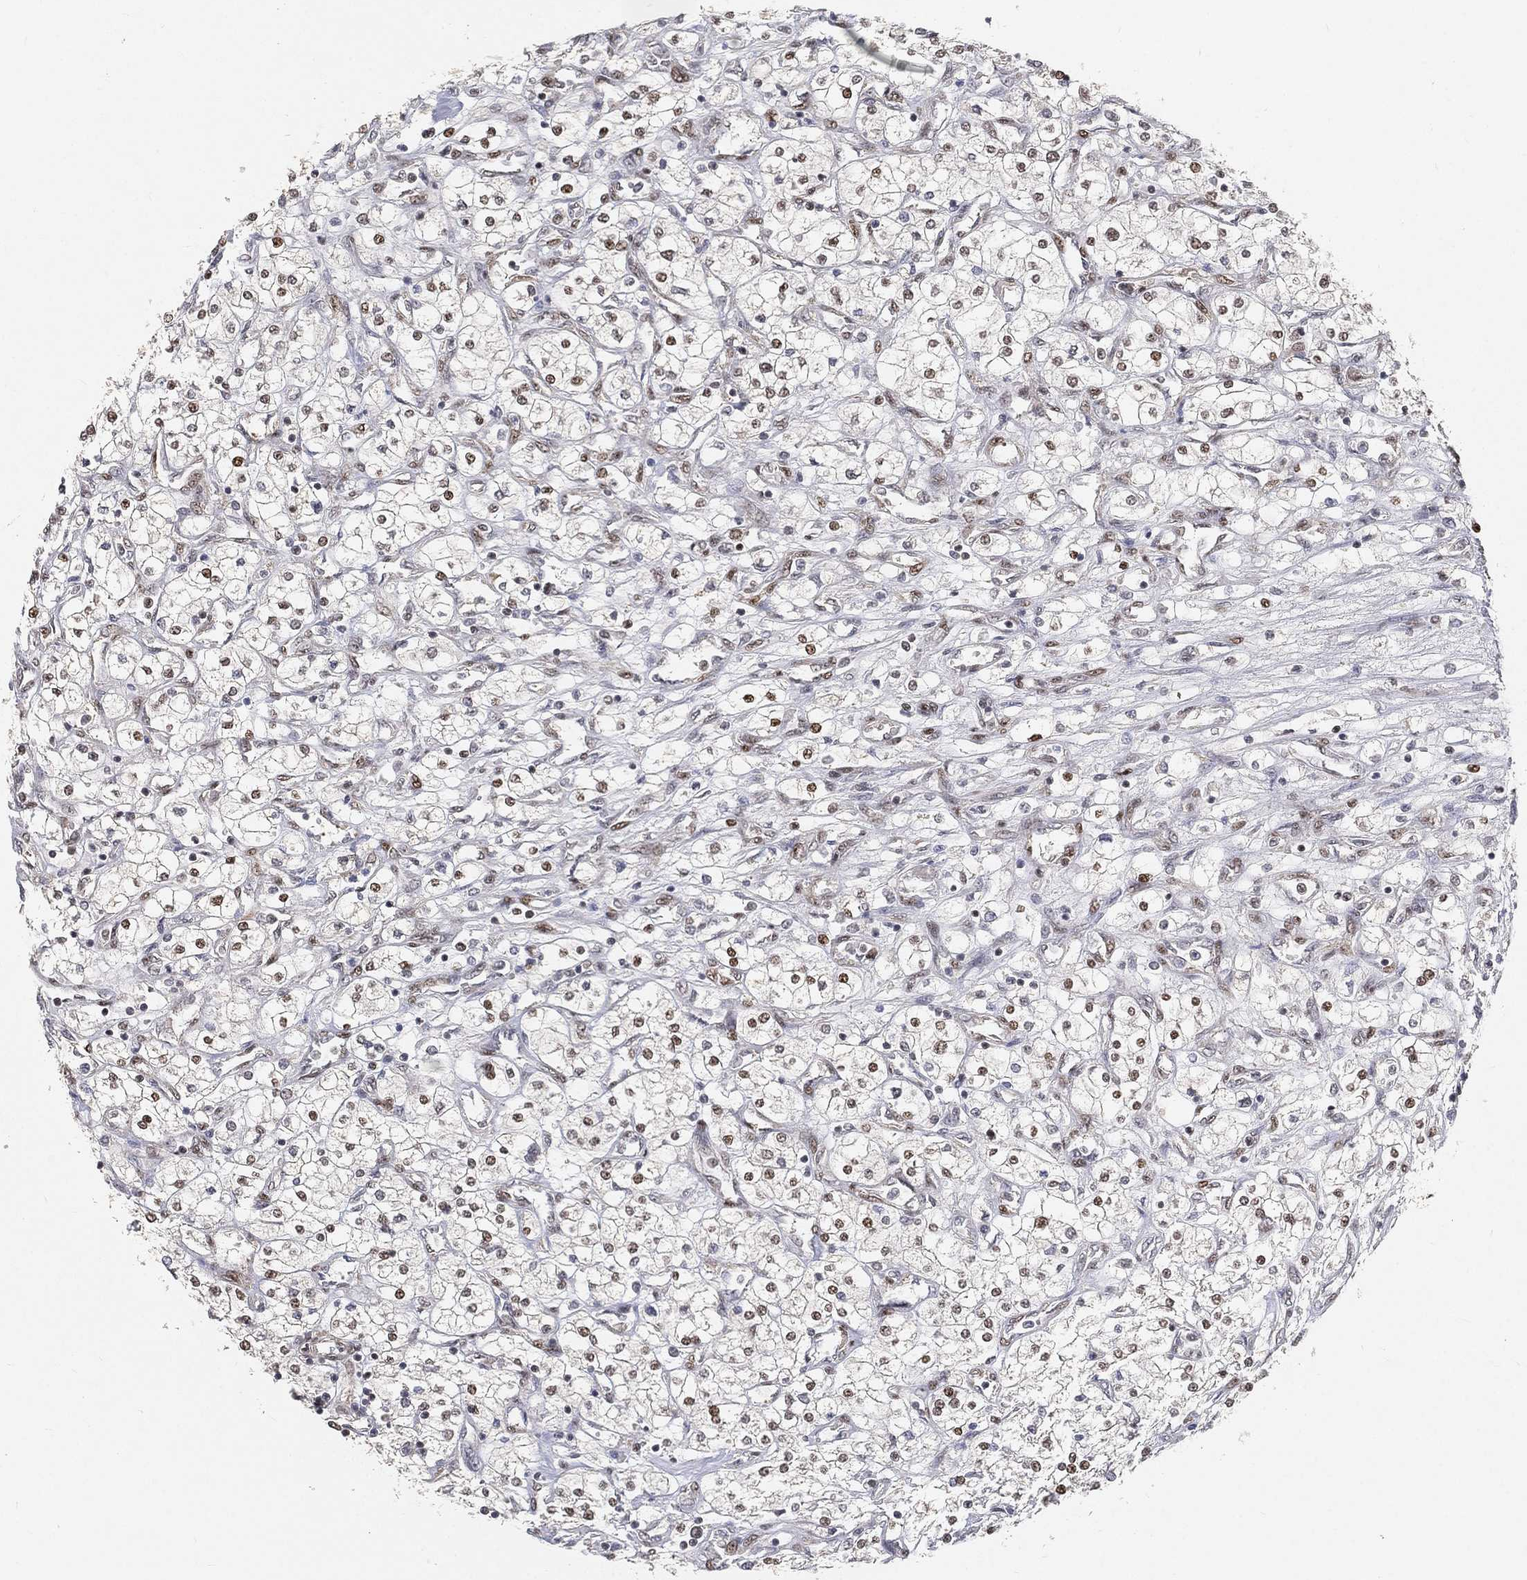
{"staining": {"intensity": "moderate", "quantity": "<25%", "location": "nuclear"}, "tissue": "renal cancer", "cell_type": "Tumor cells", "image_type": "cancer", "snomed": [{"axis": "morphology", "description": "Adenocarcinoma, NOS"}, {"axis": "topography", "description": "Kidney"}], "caption": "This image displays immunohistochemistry staining of human renal cancer, with low moderate nuclear staining in about <25% of tumor cells.", "gene": "CRTC3", "patient": {"sex": "male", "age": 80}}